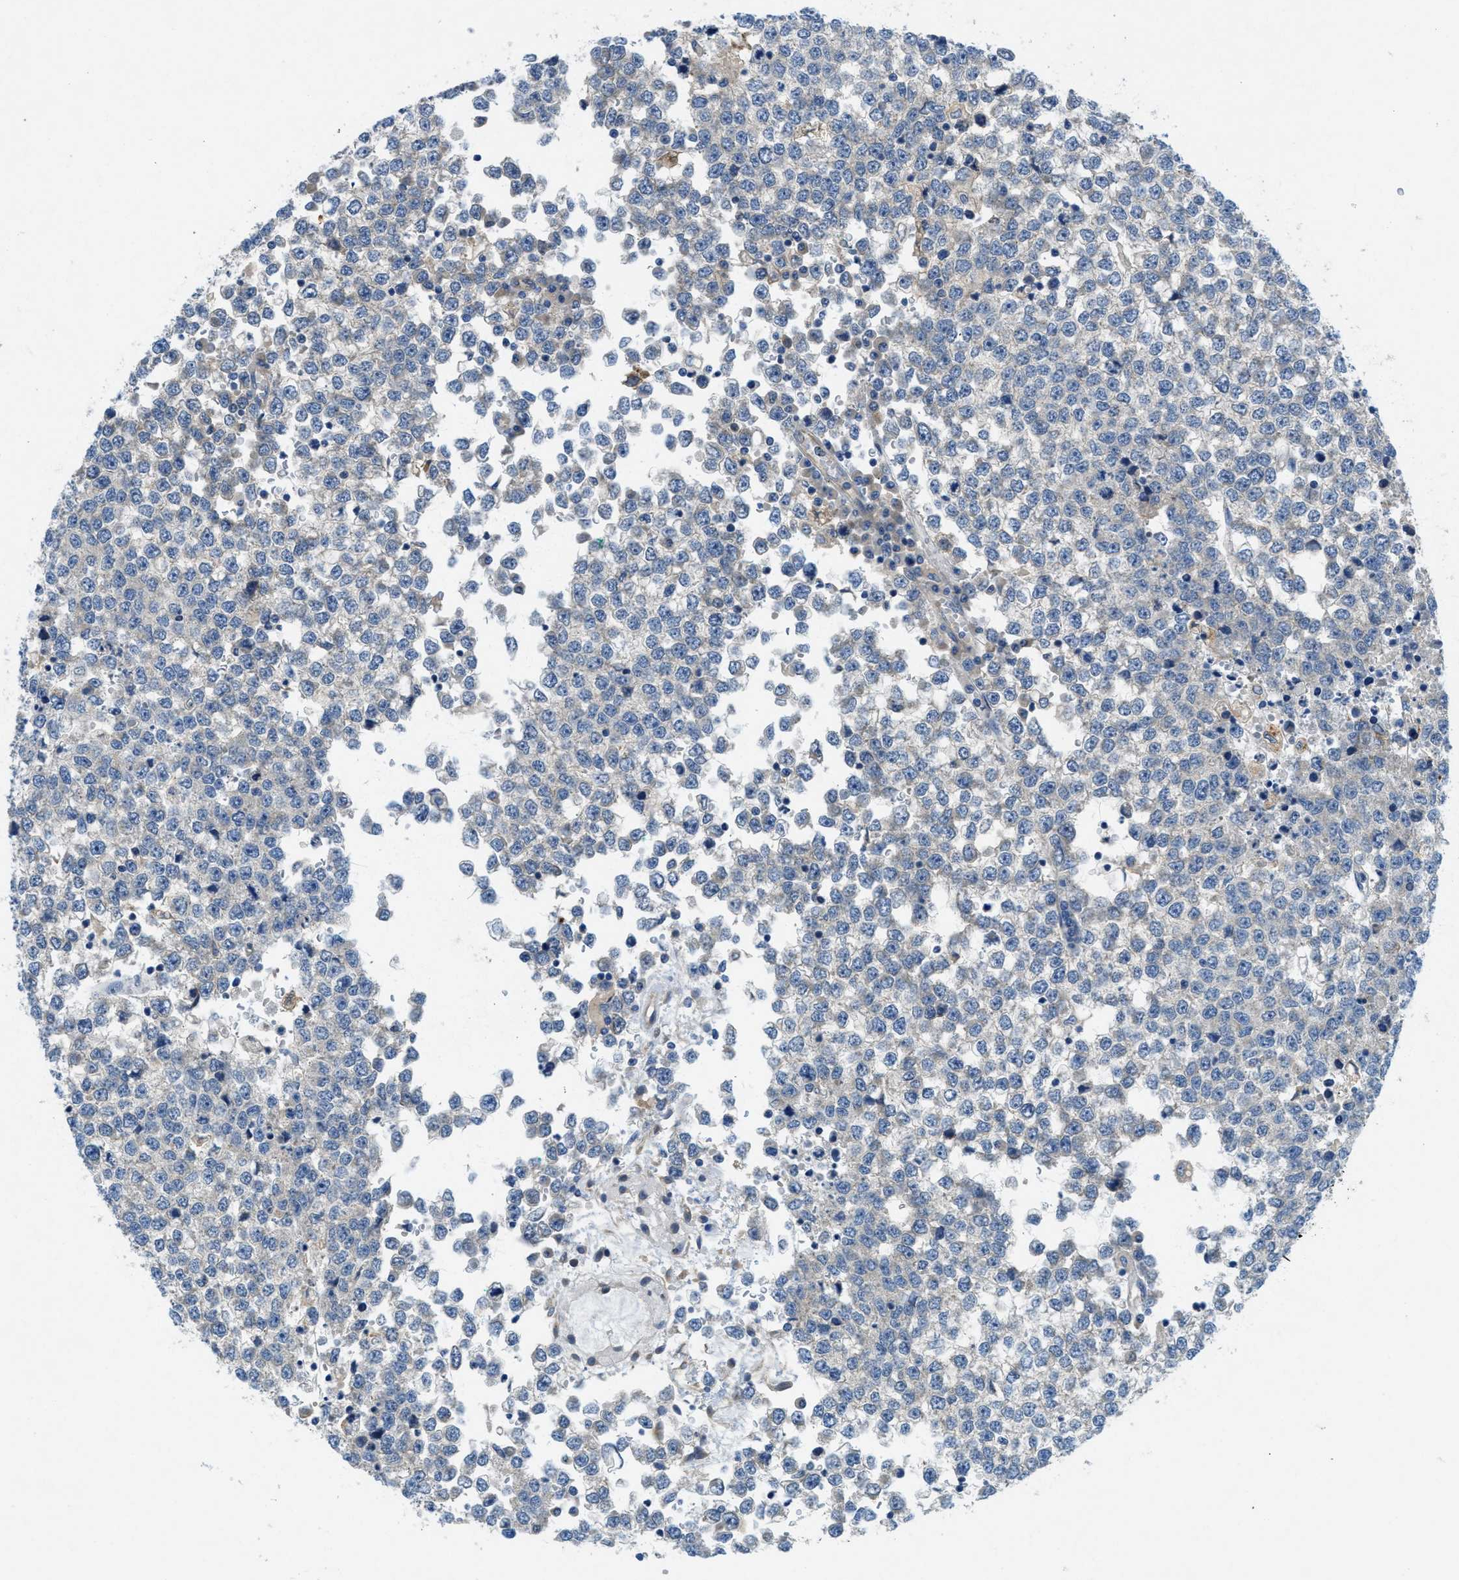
{"staining": {"intensity": "weak", "quantity": "25%-75%", "location": "cytoplasmic/membranous"}, "tissue": "testis cancer", "cell_type": "Tumor cells", "image_type": "cancer", "snomed": [{"axis": "morphology", "description": "Seminoma, NOS"}, {"axis": "topography", "description": "Testis"}], "caption": "Testis cancer was stained to show a protein in brown. There is low levels of weak cytoplasmic/membranous expression in about 25%-75% of tumor cells.", "gene": "RIPK2", "patient": {"sex": "male", "age": 65}}